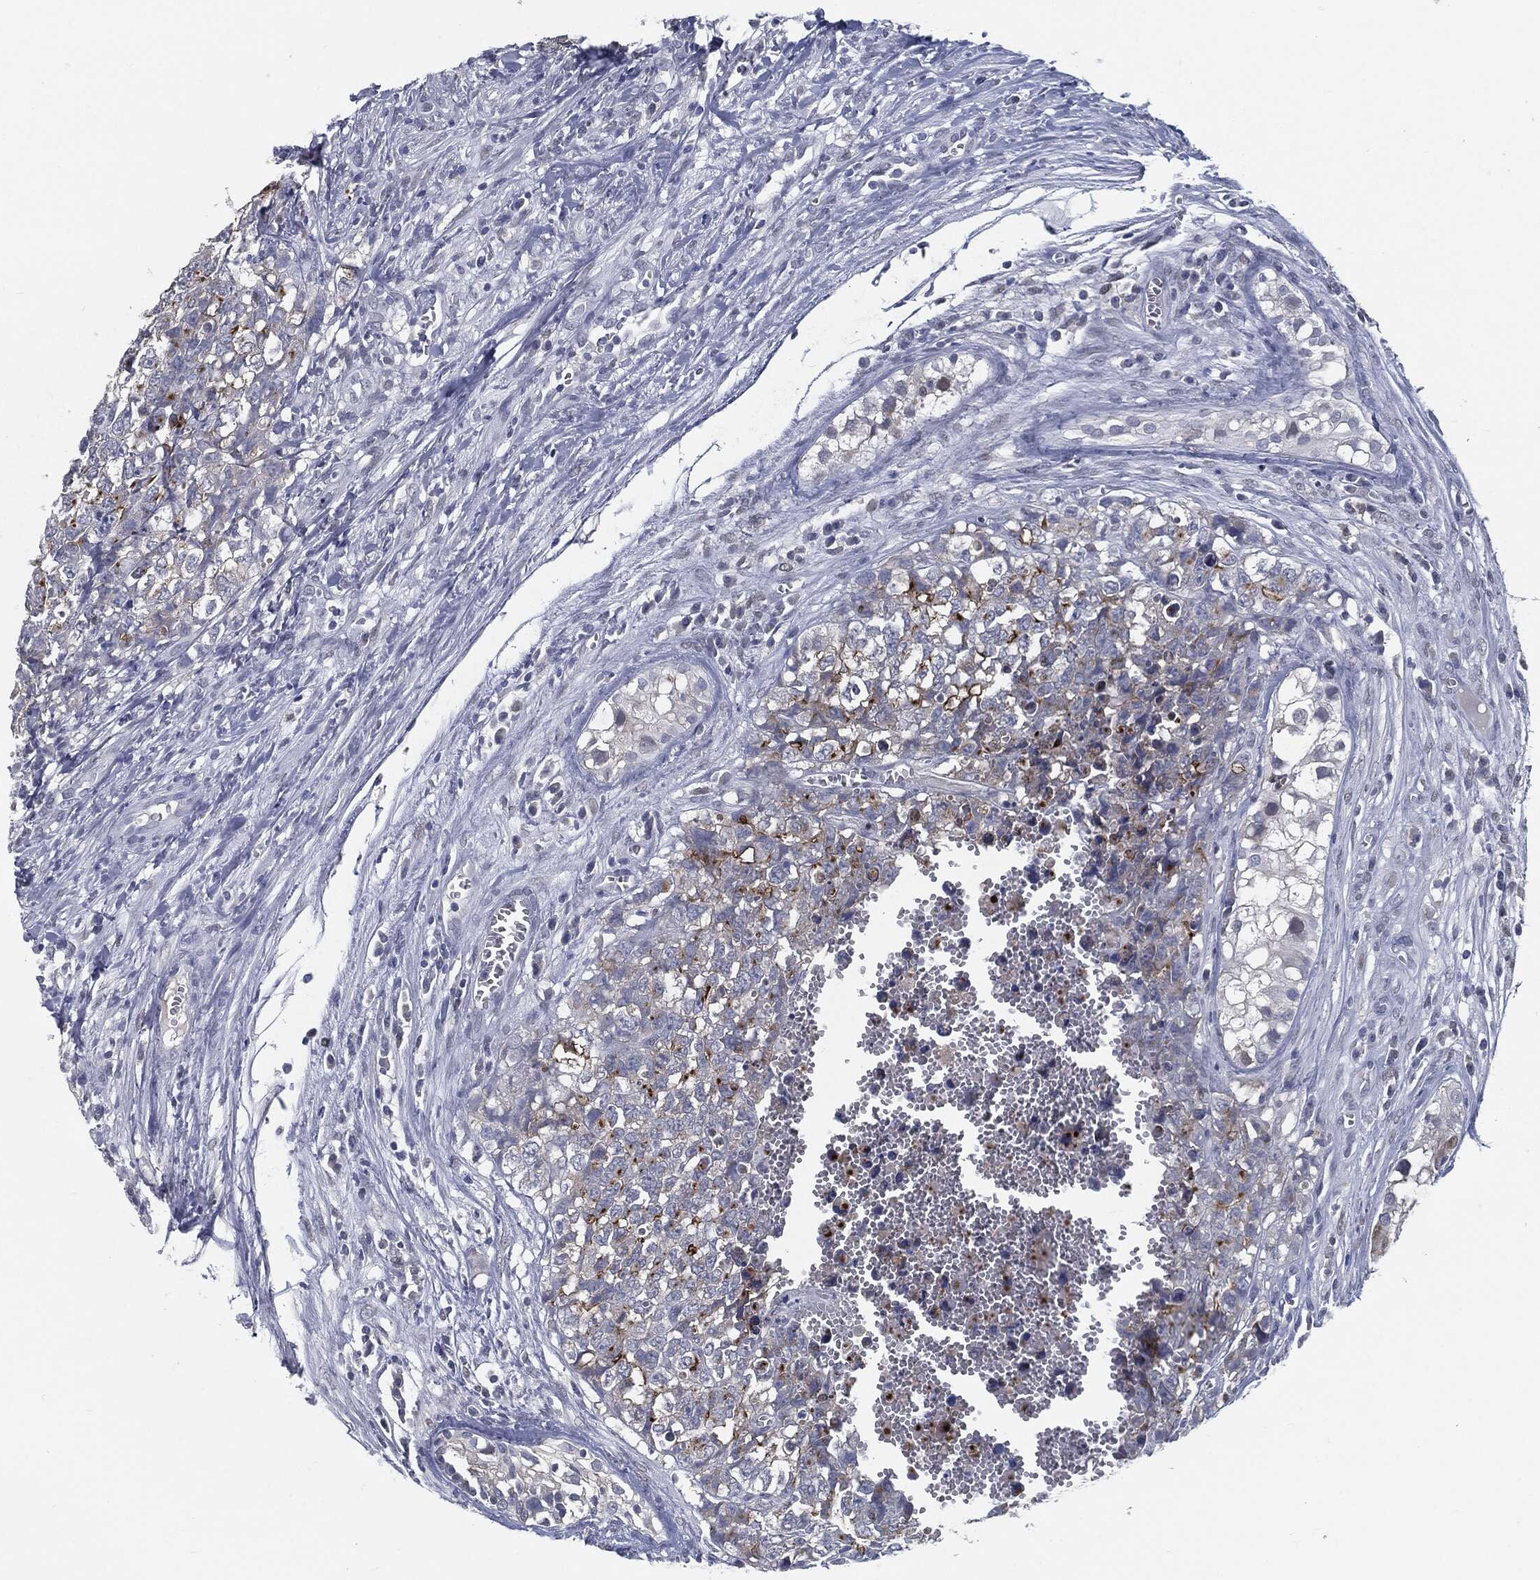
{"staining": {"intensity": "strong", "quantity": "<25%", "location": "cytoplasmic/membranous"}, "tissue": "testis cancer", "cell_type": "Tumor cells", "image_type": "cancer", "snomed": [{"axis": "morphology", "description": "Carcinoma, Embryonal, NOS"}, {"axis": "topography", "description": "Testis"}], "caption": "Immunohistochemistry (IHC) photomicrograph of embryonal carcinoma (testis) stained for a protein (brown), which demonstrates medium levels of strong cytoplasmic/membranous staining in about <25% of tumor cells.", "gene": "PROM1", "patient": {"sex": "male", "age": 23}}